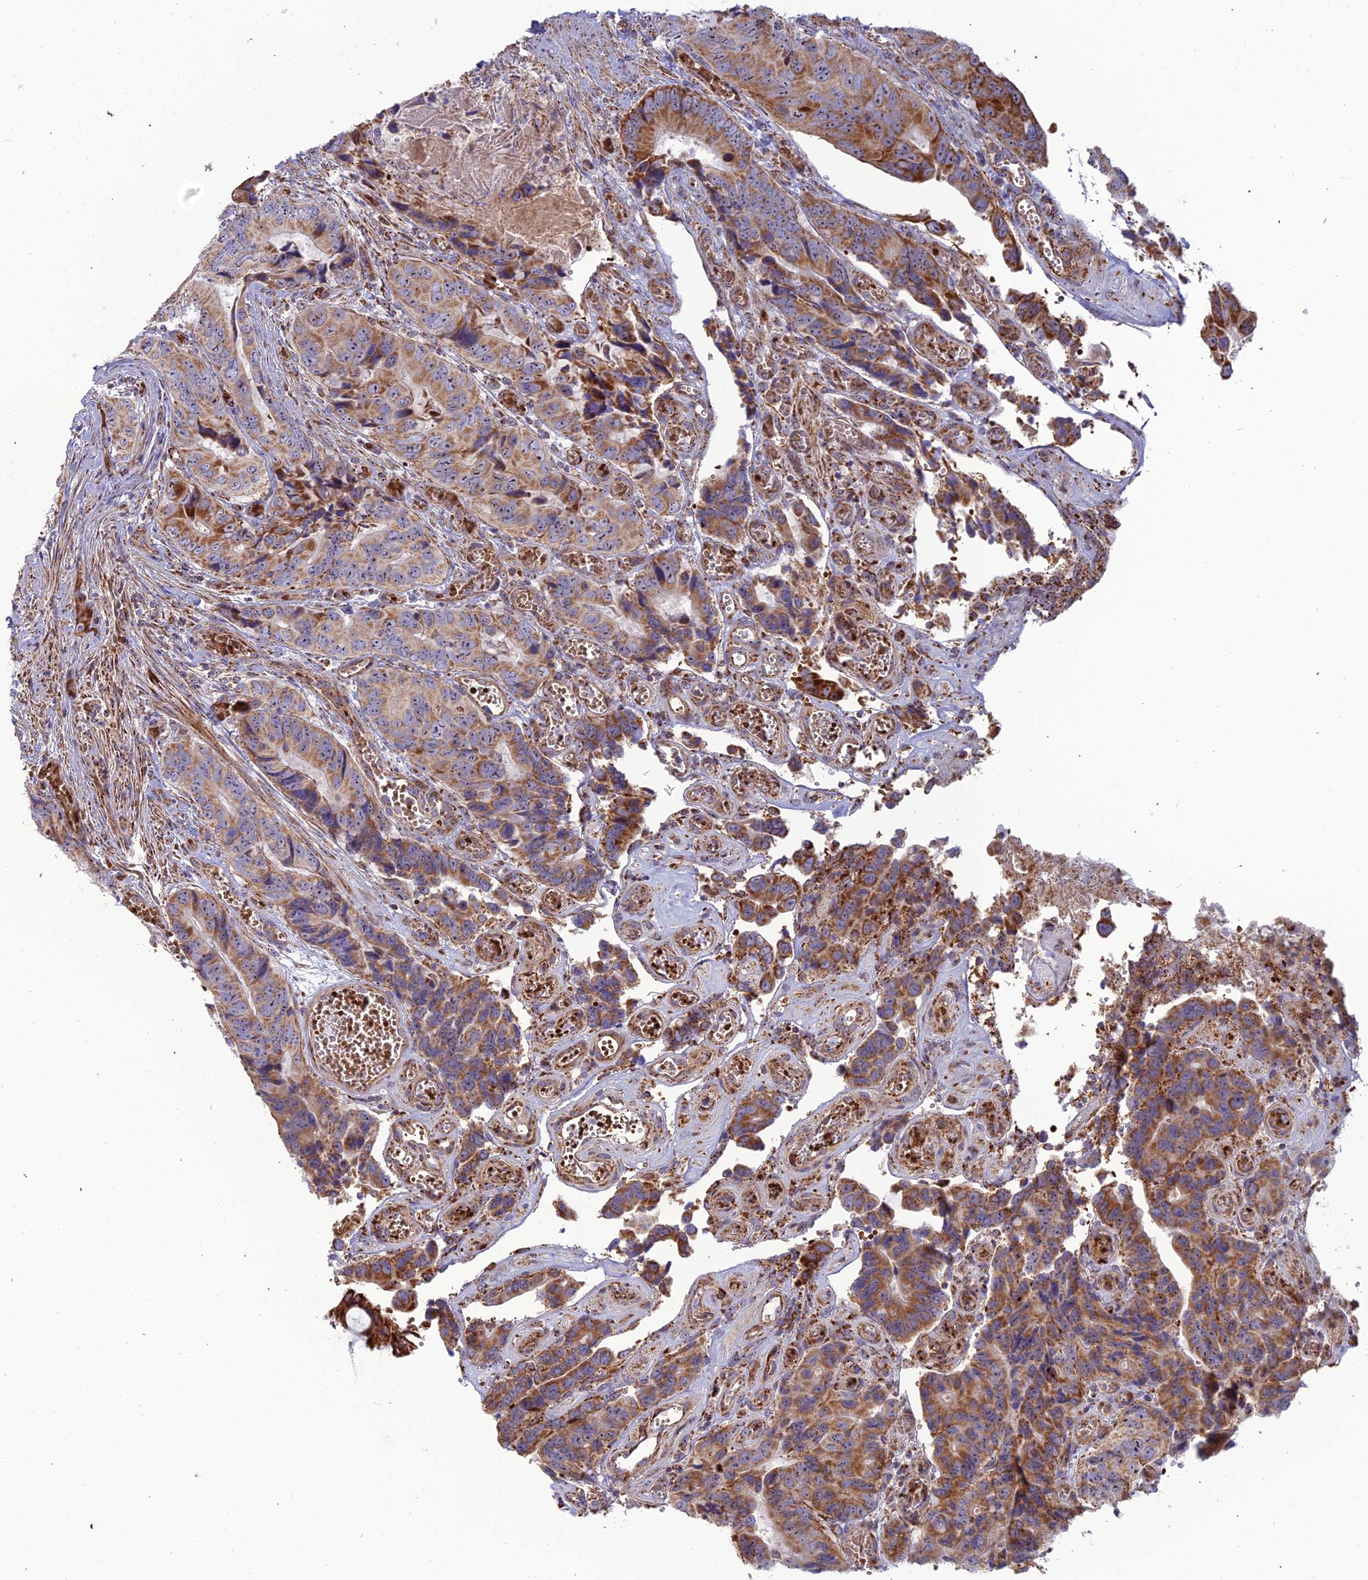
{"staining": {"intensity": "strong", "quantity": ">75%", "location": "cytoplasmic/membranous"}, "tissue": "colorectal cancer", "cell_type": "Tumor cells", "image_type": "cancer", "snomed": [{"axis": "morphology", "description": "Adenocarcinoma, NOS"}, {"axis": "topography", "description": "Colon"}], "caption": "Immunohistochemistry (IHC) (DAB) staining of human colorectal cancer (adenocarcinoma) shows strong cytoplasmic/membranous protein expression in about >75% of tumor cells. The staining was performed using DAB (3,3'-diaminobenzidine) to visualize the protein expression in brown, while the nuclei were stained in blue with hematoxylin (Magnification: 20x).", "gene": "SLC35F4", "patient": {"sex": "male", "age": 84}}